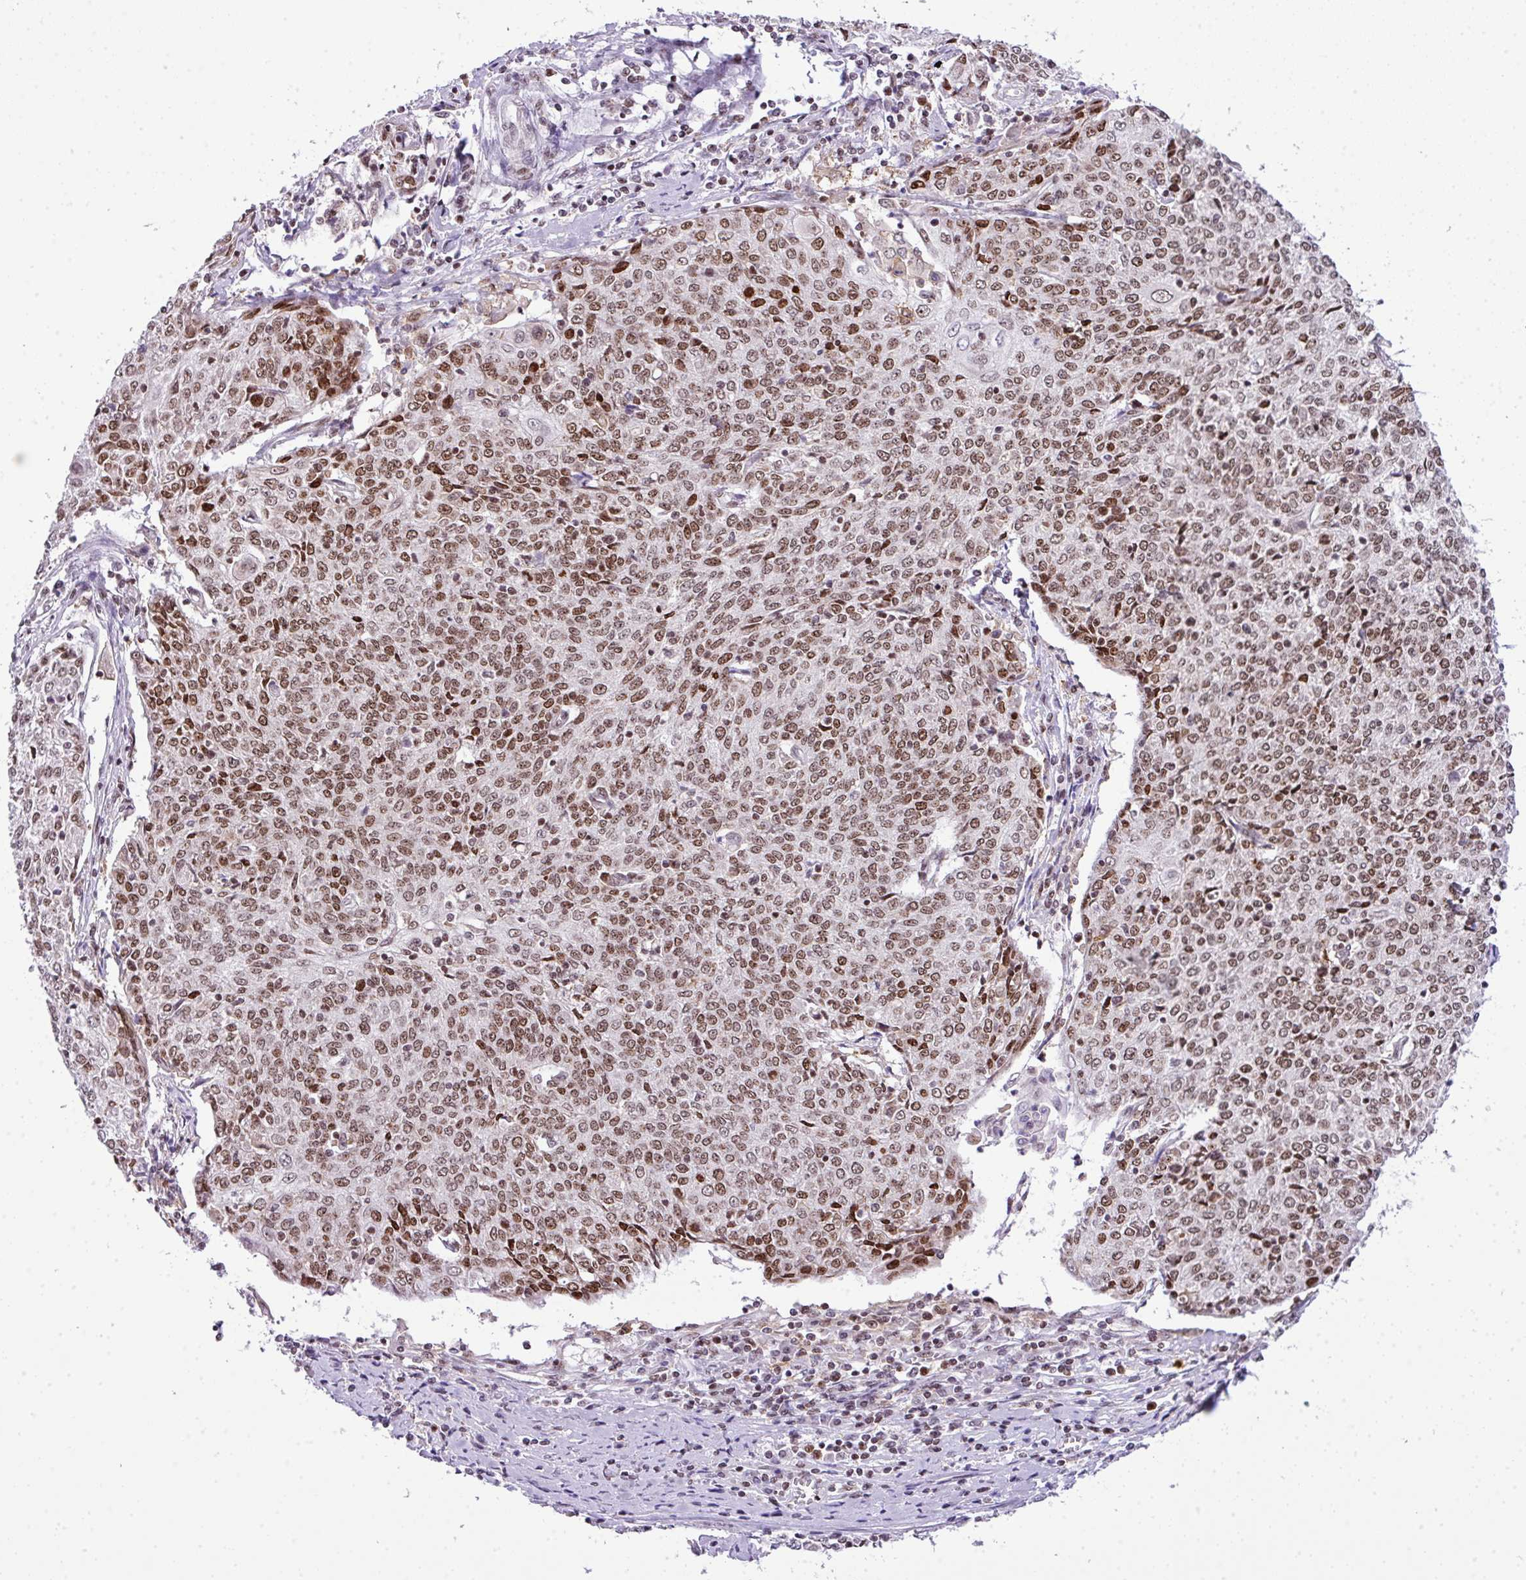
{"staining": {"intensity": "moderate", "quantity": ">75%", "location": "nuclear"}, "tissue": "cervical cancer", "cell_type": "Tumor cells", "image_type": "cancer", "snomed": [{"axis": "morphology", "description": "Squamous cell carcinoma, NOS"}, {"axis": "topography", "description": "Cervix"}], "caption": "An IHC photomicrograph of neoplastic tissue is shown. Protein staining in brown shows moderate nuclear positivity in squamous cell carcinoma (cervical) within tumor cells. (DAB IHC with brightfield microscopy, high magnification).", "gene": "CCDC137", "patient": {"sex": "female", "age": 48}}